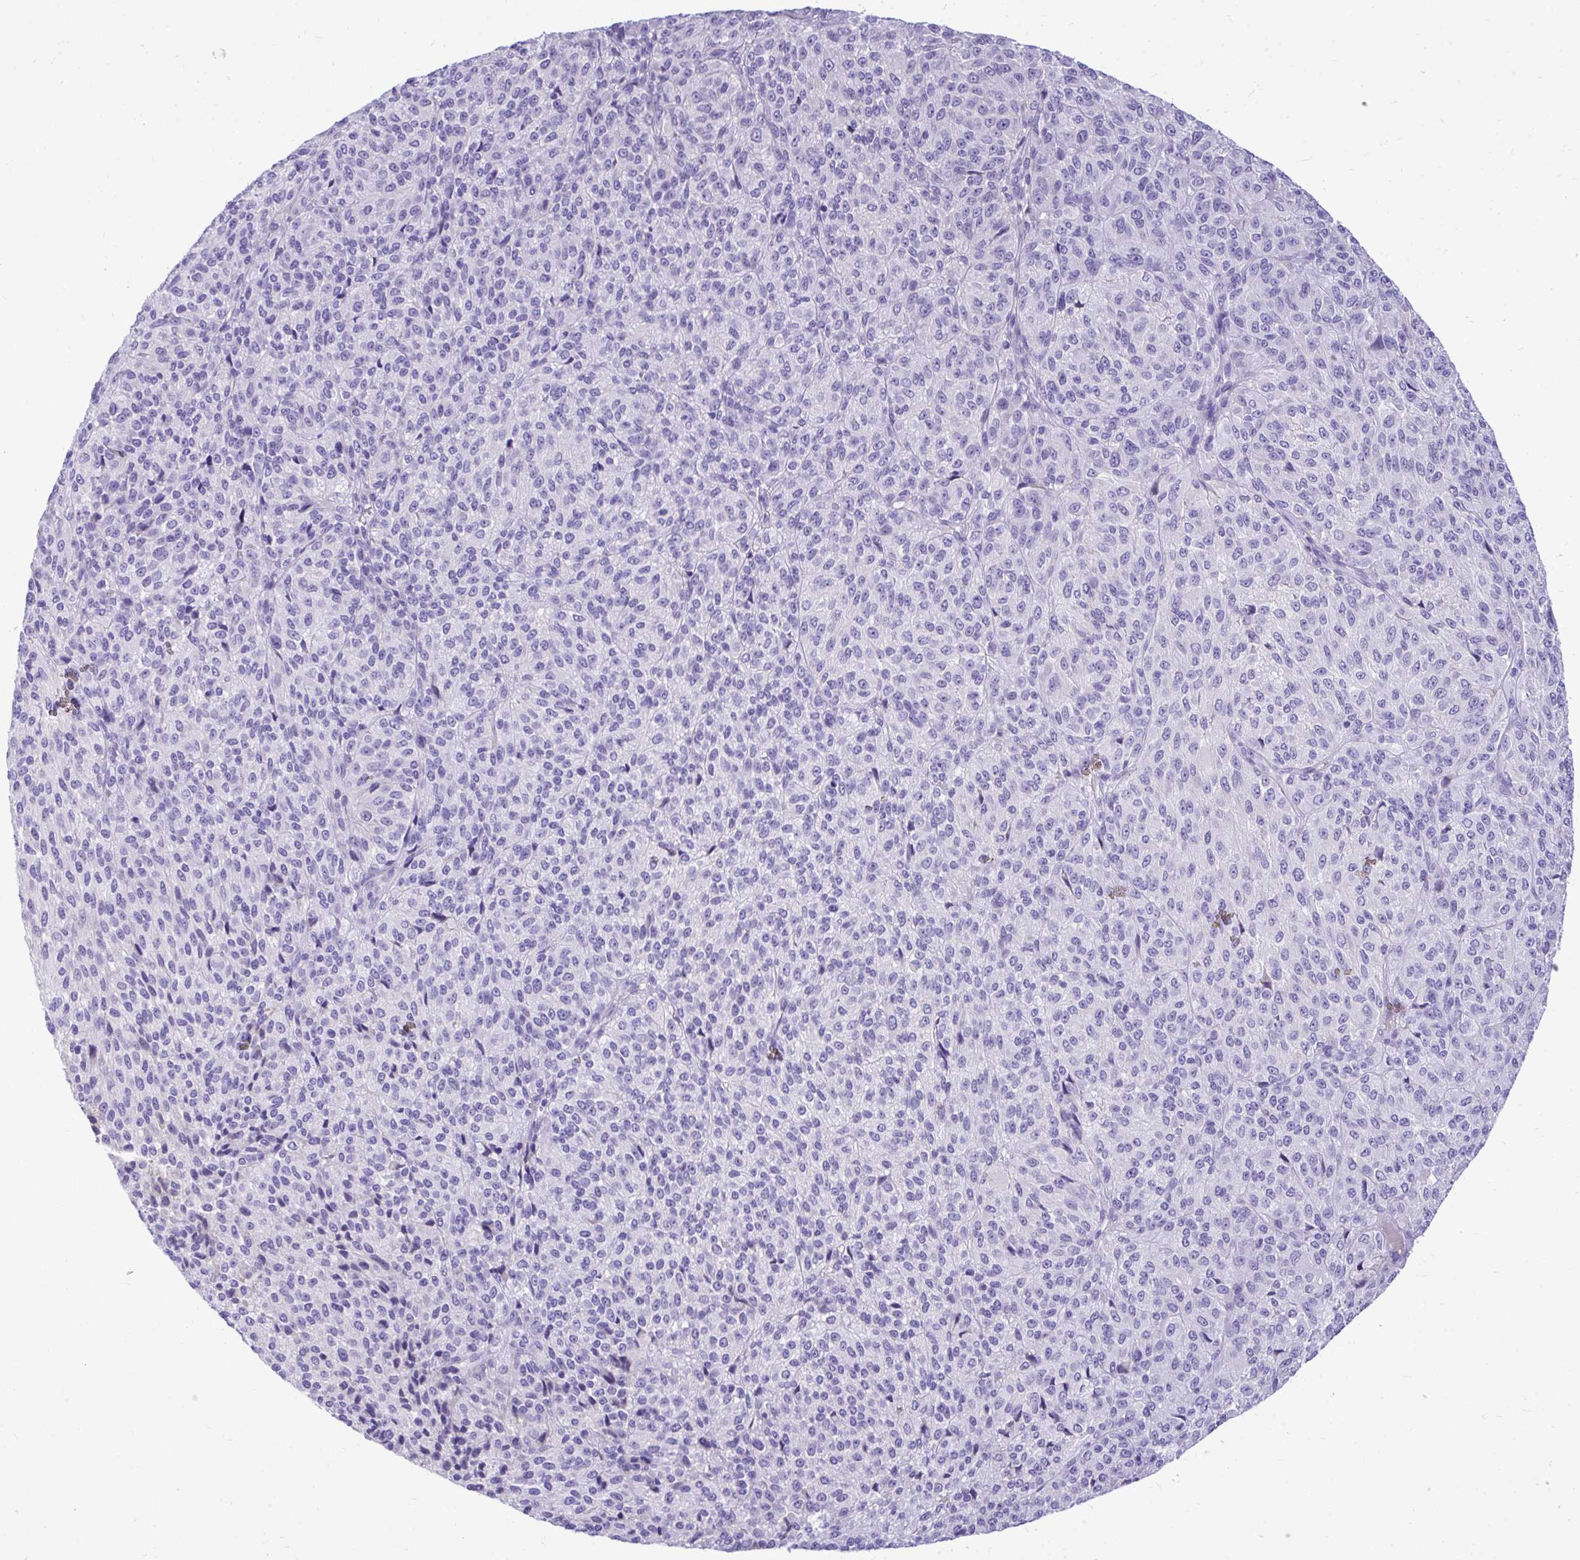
{"staining": {"intensity": "negative", "quantity": "none", "location": "none"}, "tissue": "melanoma", "cell_type": "Tumor cells", "image_type": "cancer", "snomed": [{"axis": "morphology", "description": "Malignant melanoma, Metastatic site"}, {"axis": "topography", "description": "Brain"}], "caption": "Protein analysis of melanoma reveals no significant expression in tumor cells.", "gene": "HRG", "patient": {"sex": "female", "age": 56}}